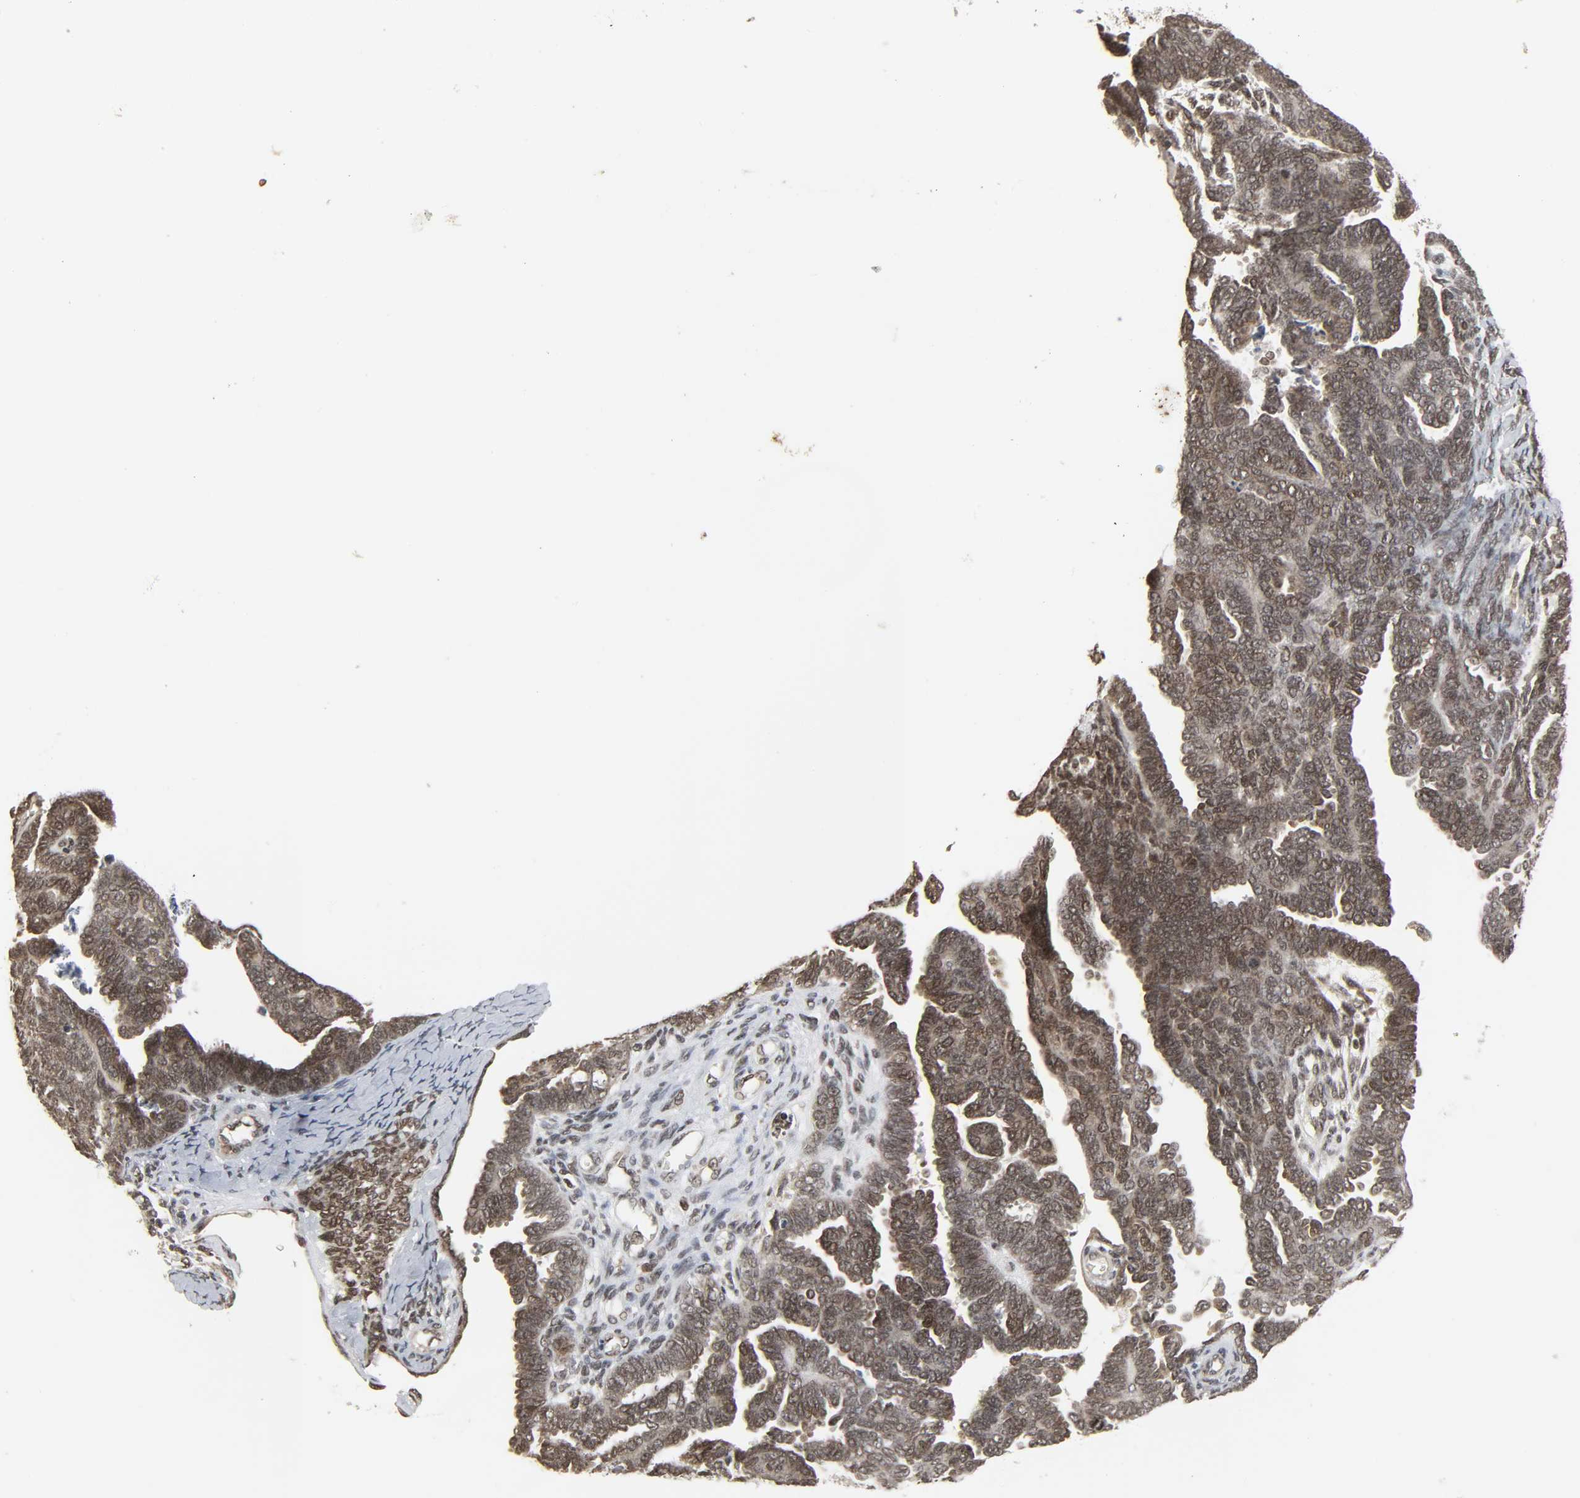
{"staining": {"intensity": "moderate", "quantity": ">75%", "location": "nuclear"}, "tissue": "endometrial cancer", "cell_type": "Tumor cells", "image_type": "cancer", "snomed": [{"axis": "morphology", "description": "Neoplasm, malignant, NOS"}, {"axis": "topography", "description": "Endometrium"}], "caption": "Immunohistochemistry (IHC) (DAB (3,3'-diaminobenzidine)) staining of malignant neoplasm (endometrial) shows moderate nuclear protein expression in about >75% of tumor cells.", "gene": "XRCC1", "patient": {"sex": "female", "age": 74}}